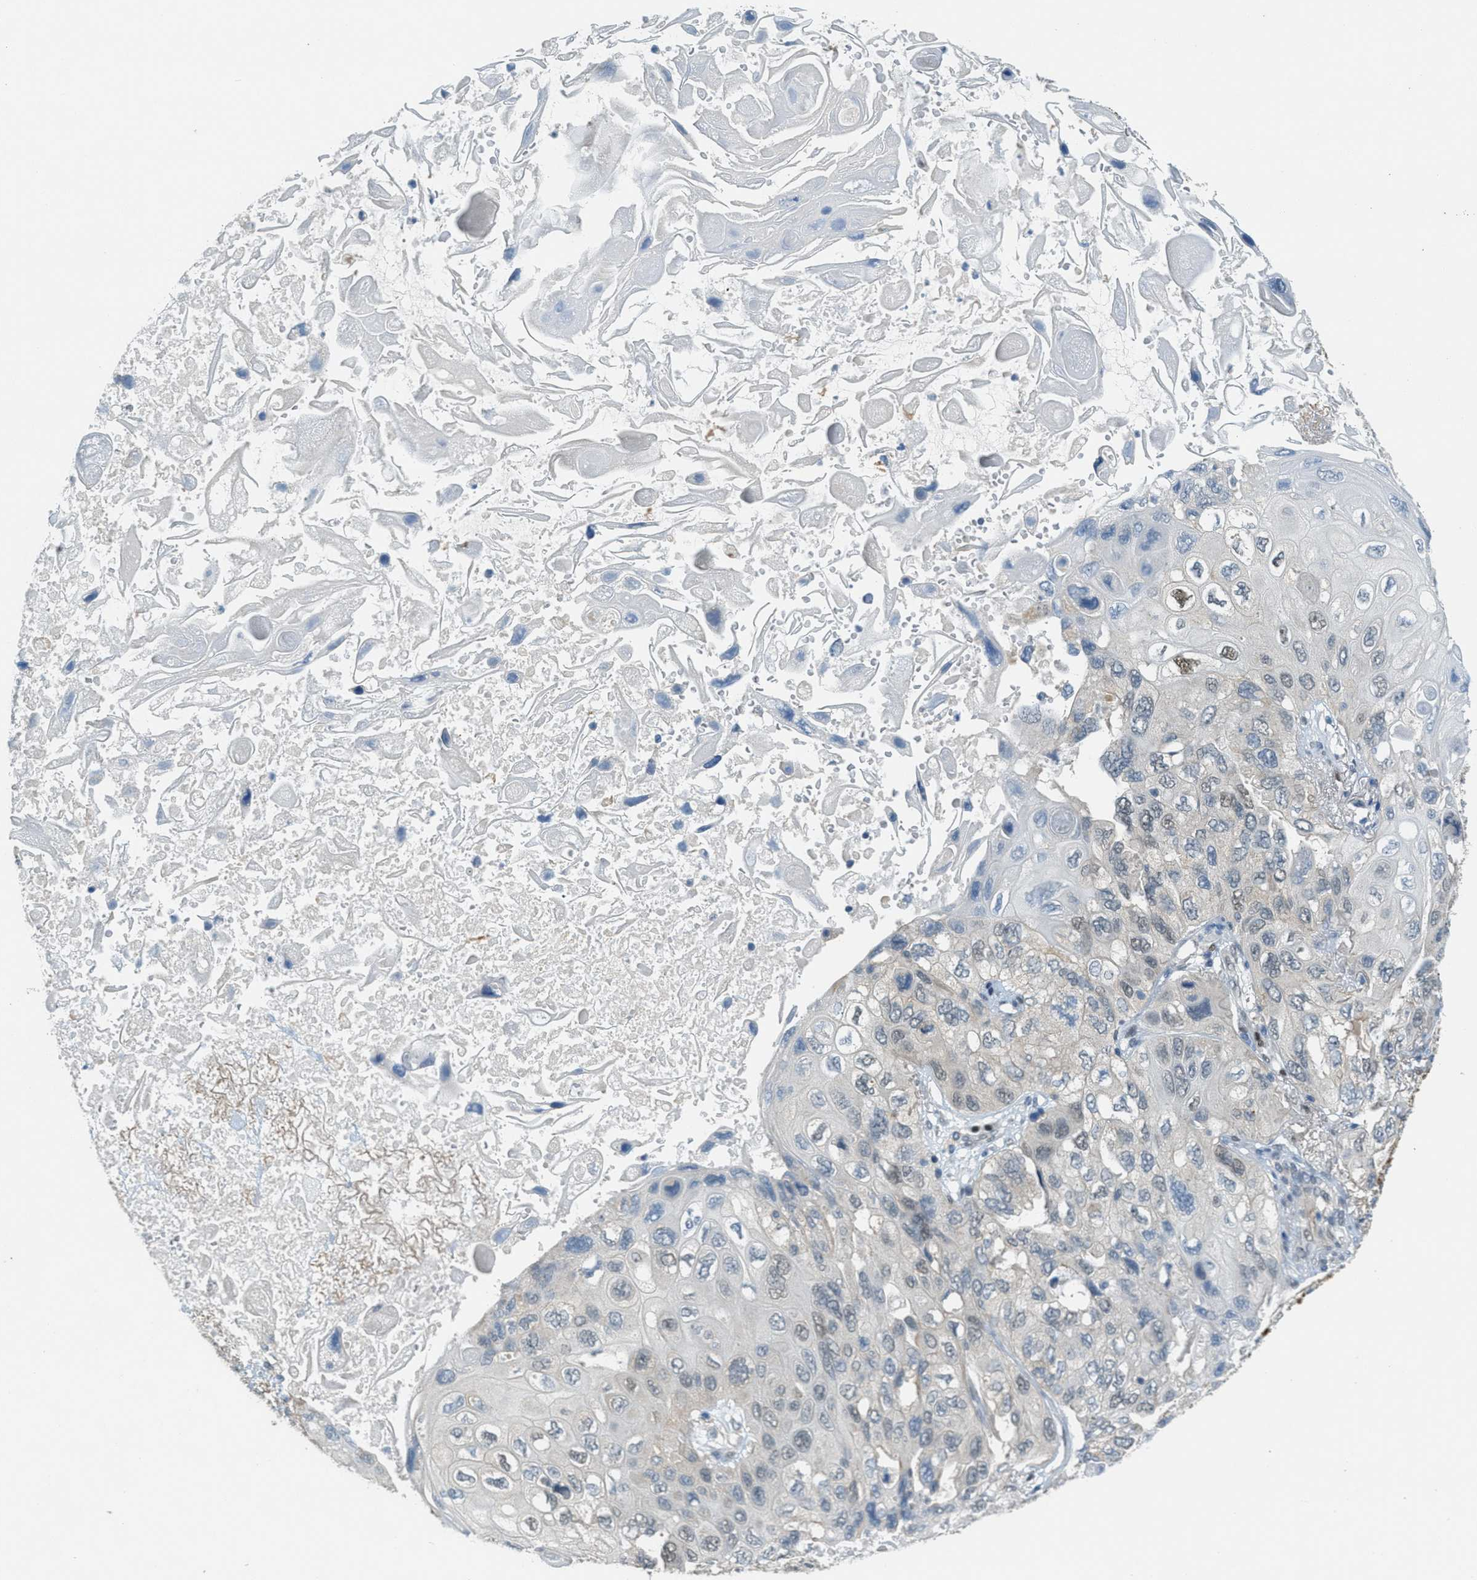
{"staining": {"intensity": "negative", "quantity": "none", "location": "none"}, "tissue": "lung cancer", "cell_type": "Tumor cells", "image_type": "cancer", "snomed": [{"axis": "morphology", "description": "Squamous cell carcinoma, NOS"}, {"axis": "topography", "description": "Lung"}], "caption": "High power microscopy photomicrograph of an immunohistochemistry (IHC) photomicrograph of squamous cell carcinoma (lung), revealing no significant positivity in tumor cells.", "gene": "TCF3", "patient": {"sex": "female", "age": 73}}